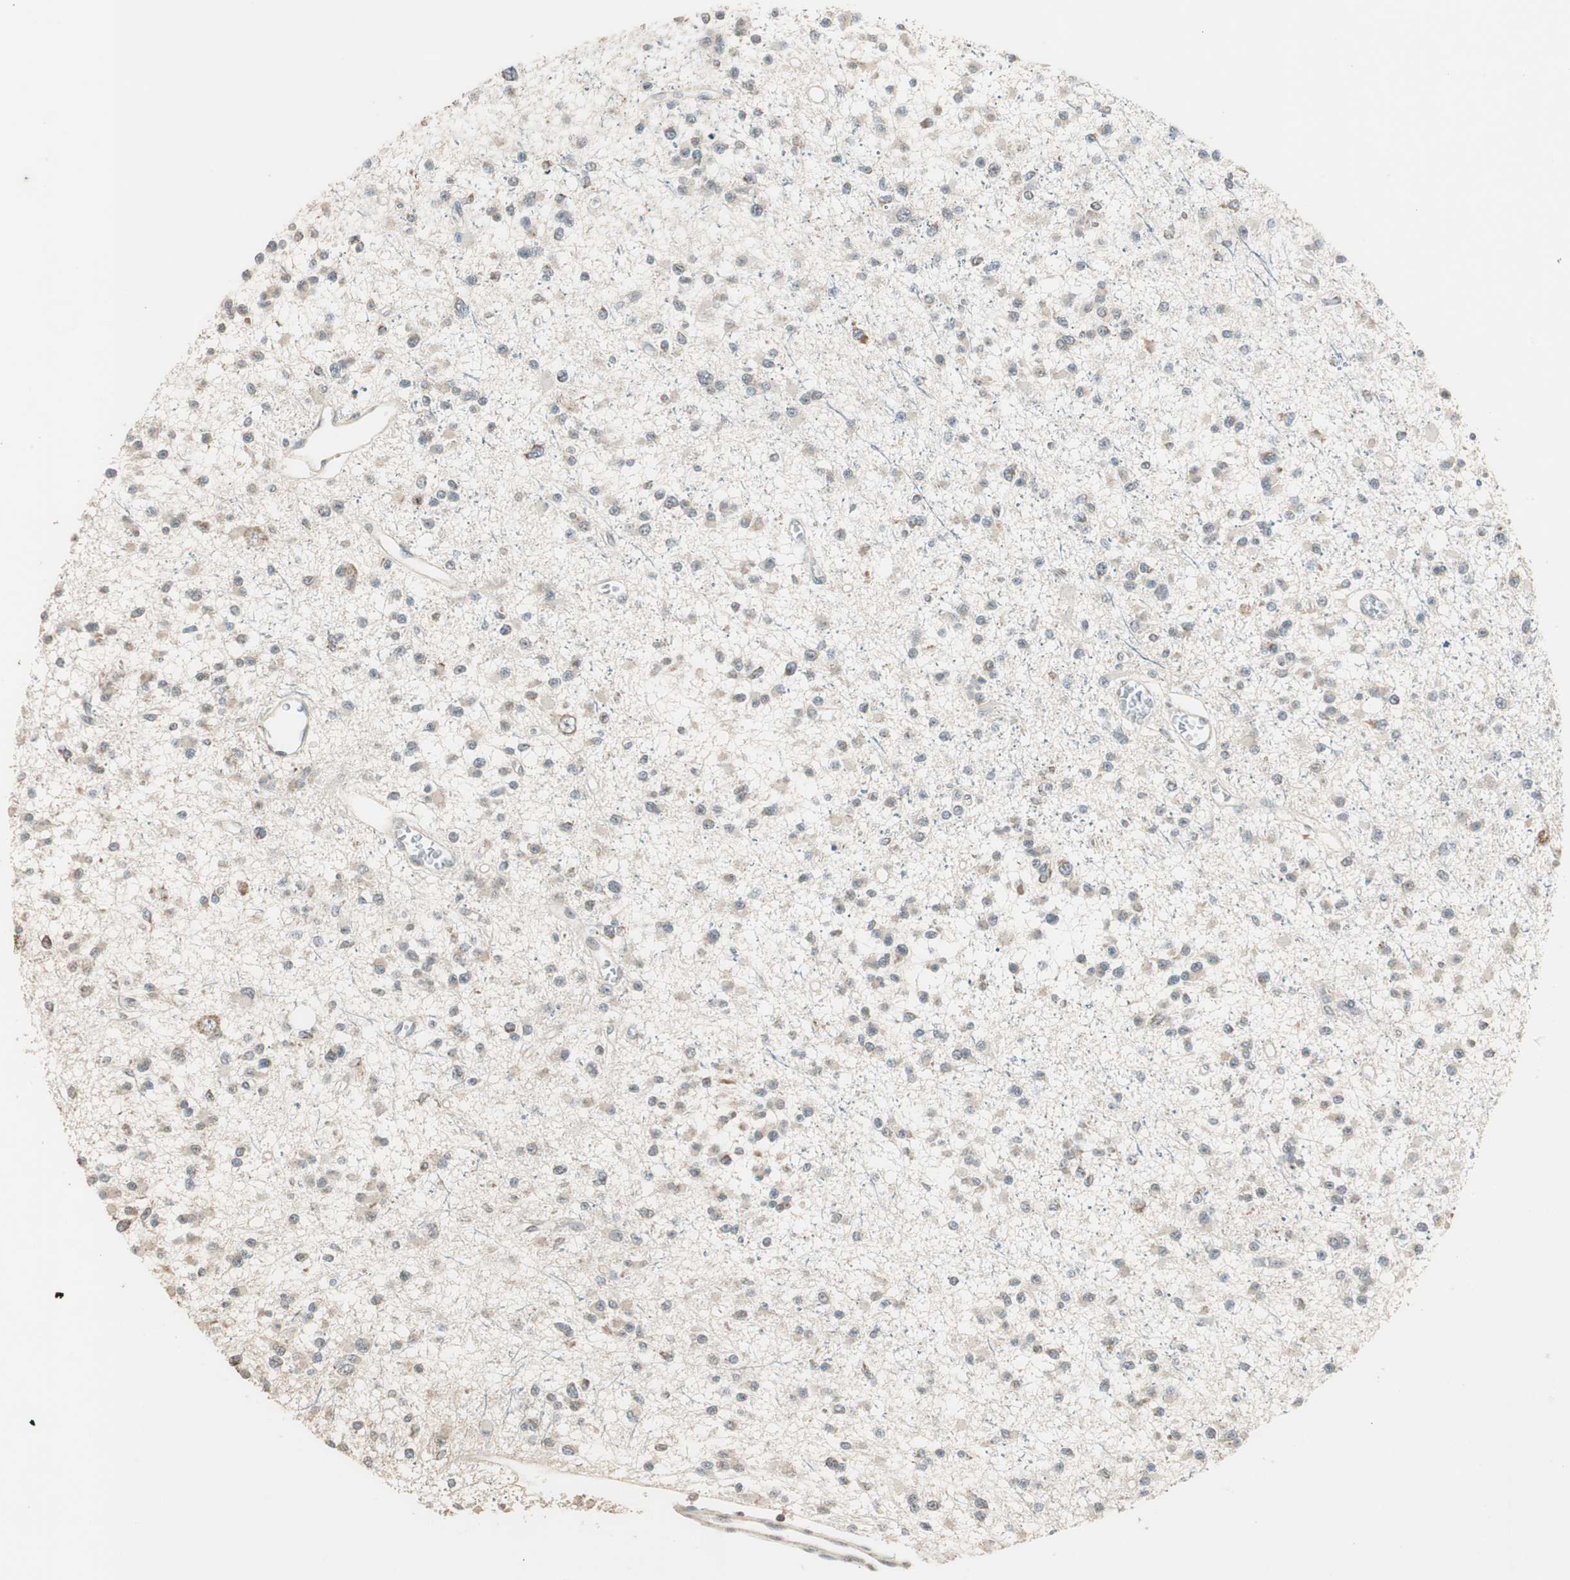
{"staining": {"intensity": "weak", "quantity": "<25%", "location": "cytoplasmic/membranous"}, "tissue": "glioma", "cell_type": "Tumor cells", "image_type": "cancer", "snomed": [{"axis": "morphology", "description": "Glioma, malignant, Low grade"}, {"axis": "topography", "description": "Brain"}], "caption": "This is an IHC image of human malignant glioma (low-grade). There is no expression in tumor cells.", "gene": "TRIM21", "patient": {"sex": "female", "age": 22}}